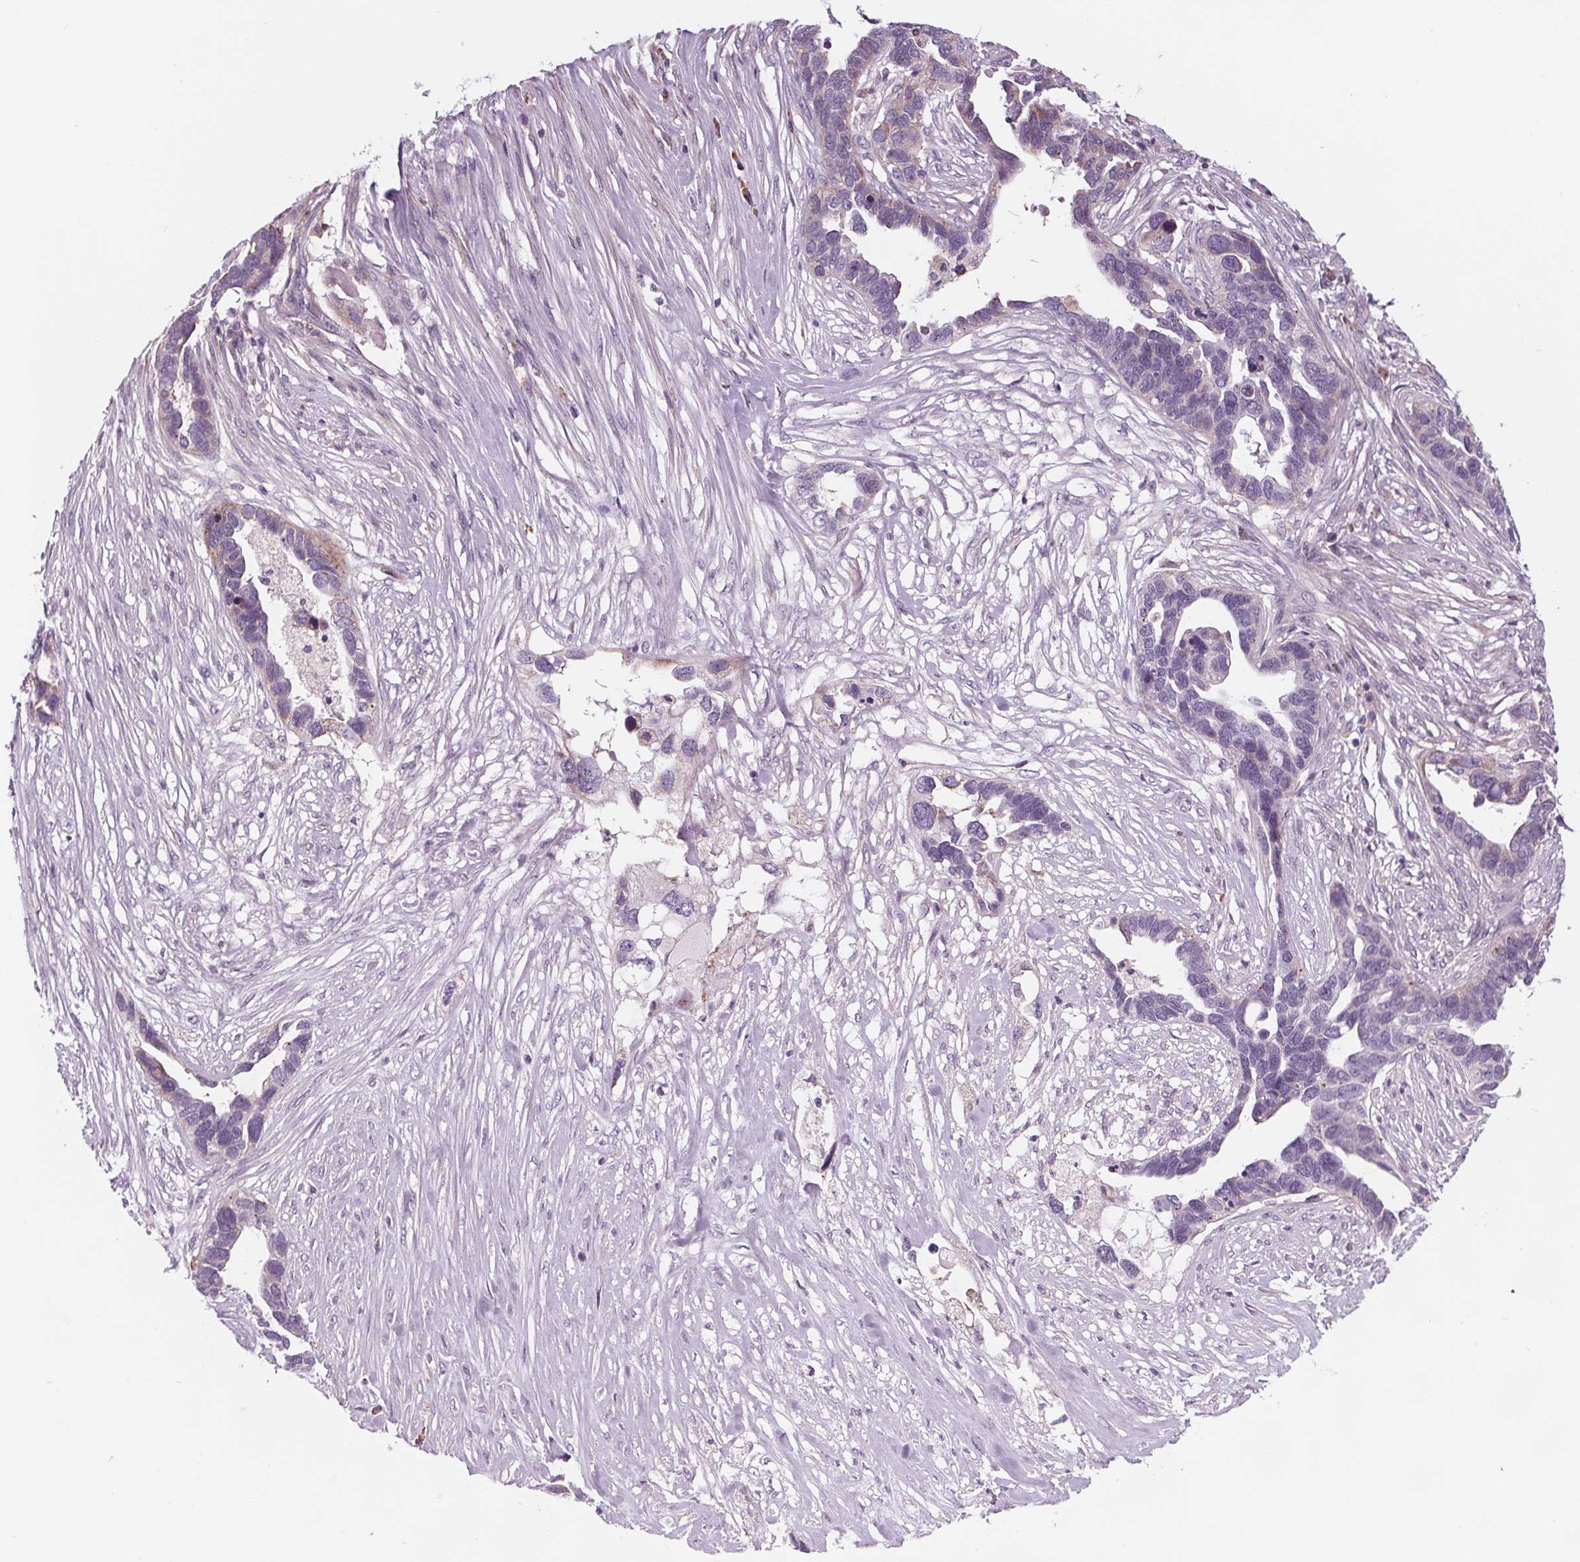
{"staining": {"intensity": "weak", "quantity": "<25%", "location": "cytoplasmic/membranous"}, "tissue": "ovarian cancer", "cell_type": "Tumor cells", "image_type": "cancer", "snomed": [{"axis": "morphology", "description": "Cystadenocarcinoma, serous, NOS"}, {"axis": "topography", "description": "Ovary"}], "caption": "This is an immunohistochemistry (IHC) histopathology image of human ovarian cancer (serous cystadenocarcinoma). There is no expression in tumor cells.", "gene": "SAMD5", "patient": {"sex": "female", "age": 54}}